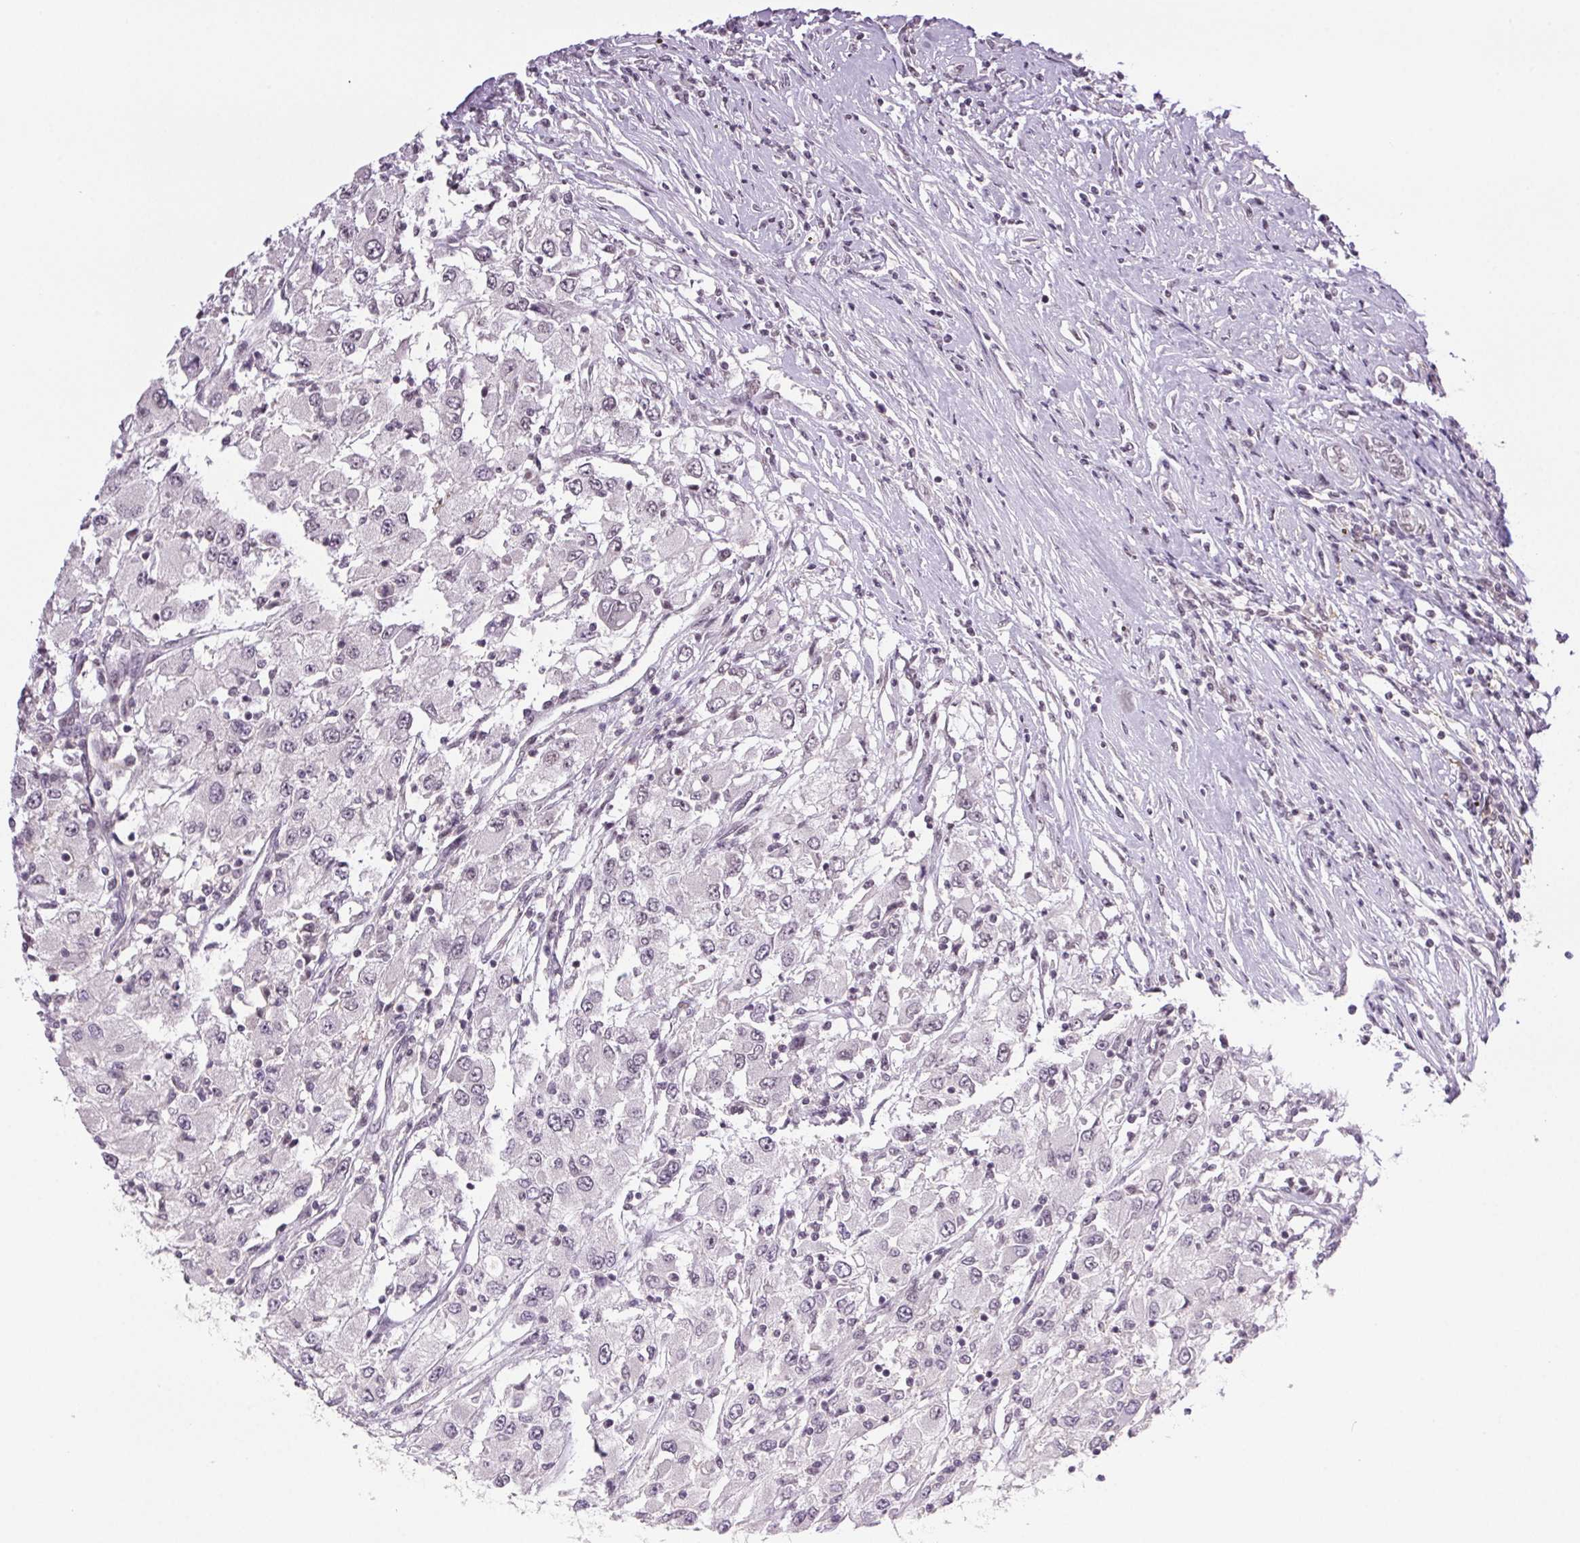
{"staining": {"intensity": "negative", "quantity": "none", "location": "none"}, "tissue": "renal cancer", "cell_type": "Tumor cells", "image_type": "cancer", "snomed": [{"axis": "morphology", "description": "Adenocarcinoma, NOS"}, {"axis": "topography", "description": "Kidney"}], "caption": "The histopathology image displays no staining of tumor cells in renal cancer. (DAB (3,3'-diaminobenzidine) IHC visualized using brightfield microscopy, high magnification).", "gene": "PRPF18", "patient": {"sex": "female", "age": 67}}